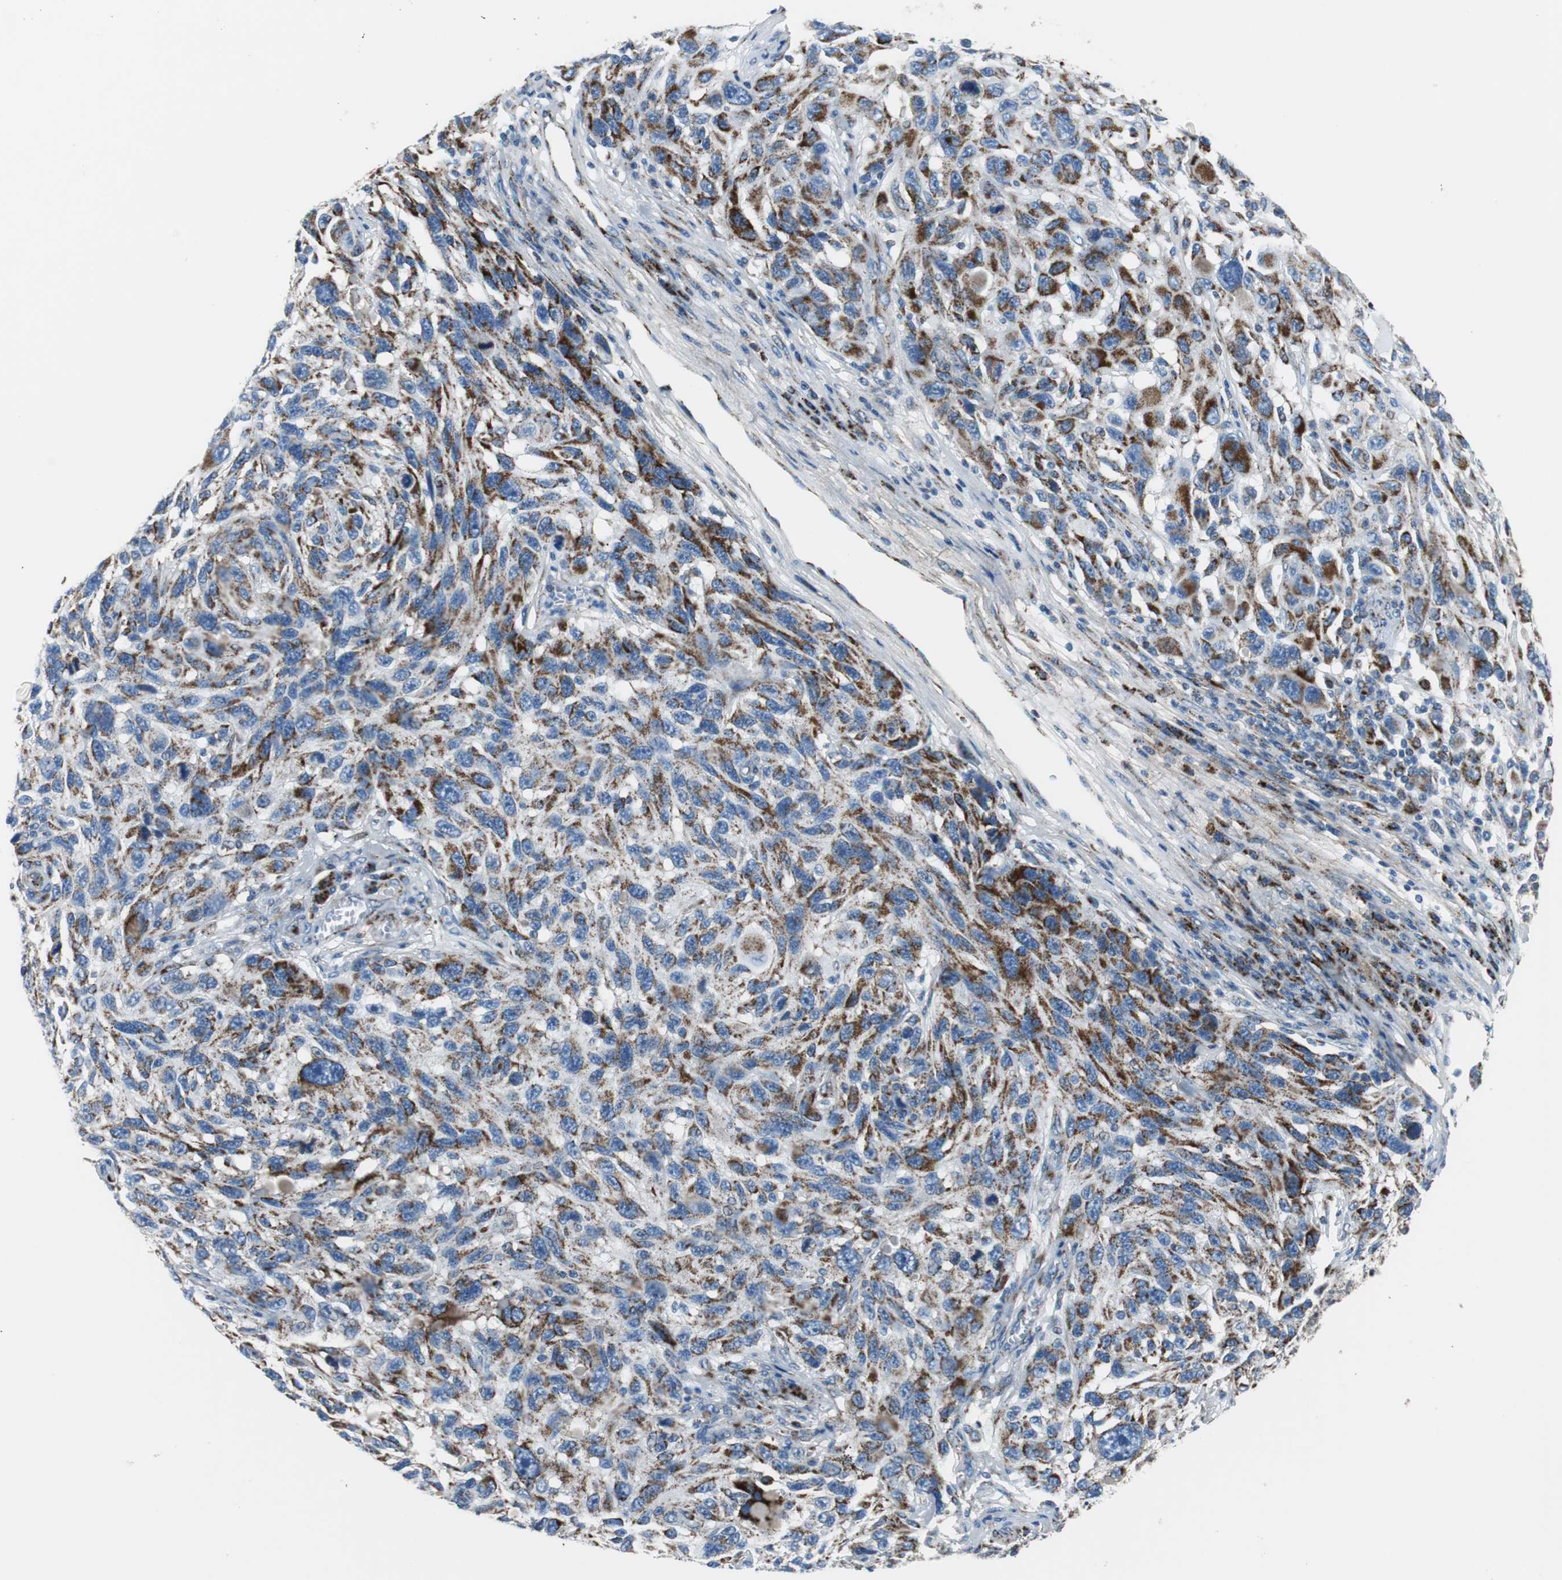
{"staining": {"intensity": "strong", "quantity": ">75%", "location": "cytoplasmic/membranous"}, "tissue": "melanoma", "cell_type": "Tumor cells", "image_type": "cancer", "snomed": [{"axis": "morphology", "description": "Malignant melanoma, NOS"}, {"axis": "topography", "description": "Skin"}], "caption": "A micrograph of human melanoma stained for a protein displays strong cytoplasmic/membranous brown staining in tumor cells.", "gene": "C1QTNF7", "patient": {"sex": "male", "age": 53}}